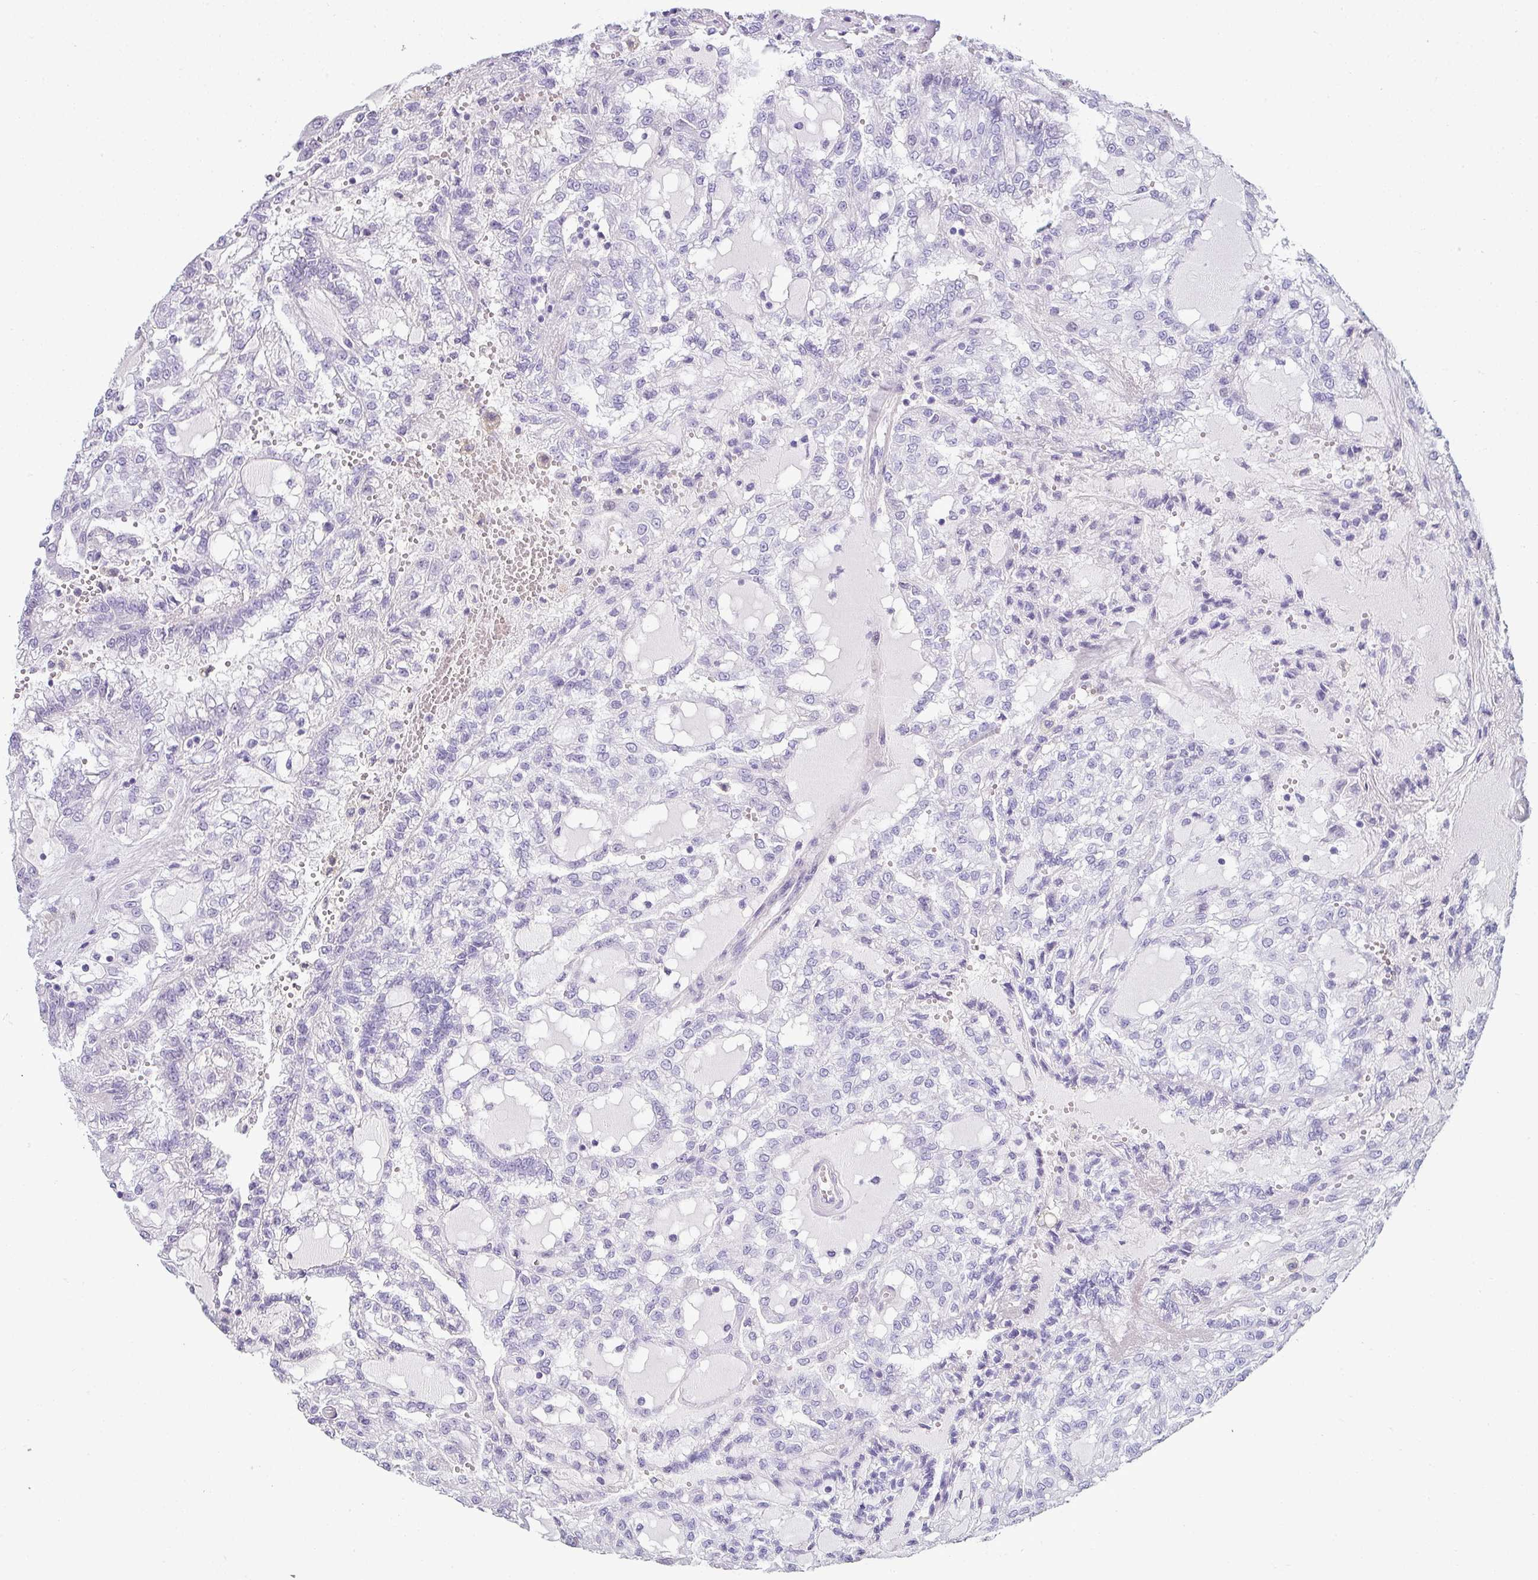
{"staining": {"intensity": "negative", "quantity": "none", "location": "none"}, "tissue": "renal cancer", "cell_type": "Tumor cells", "image_type": "cancer", "snomed": [{"axis": "morphology", "description": "Adenocarcinoma, NOS"}, {"axis": "topography", "description": "Kidney"}], "caption": "DAB (3,3'-diaminobenzidine) immunohistochemical staining of renal cancer shows no significant expression in tumor cells.", "gene": "VCX2", "patient": {"sex": "male", "age": 63}}